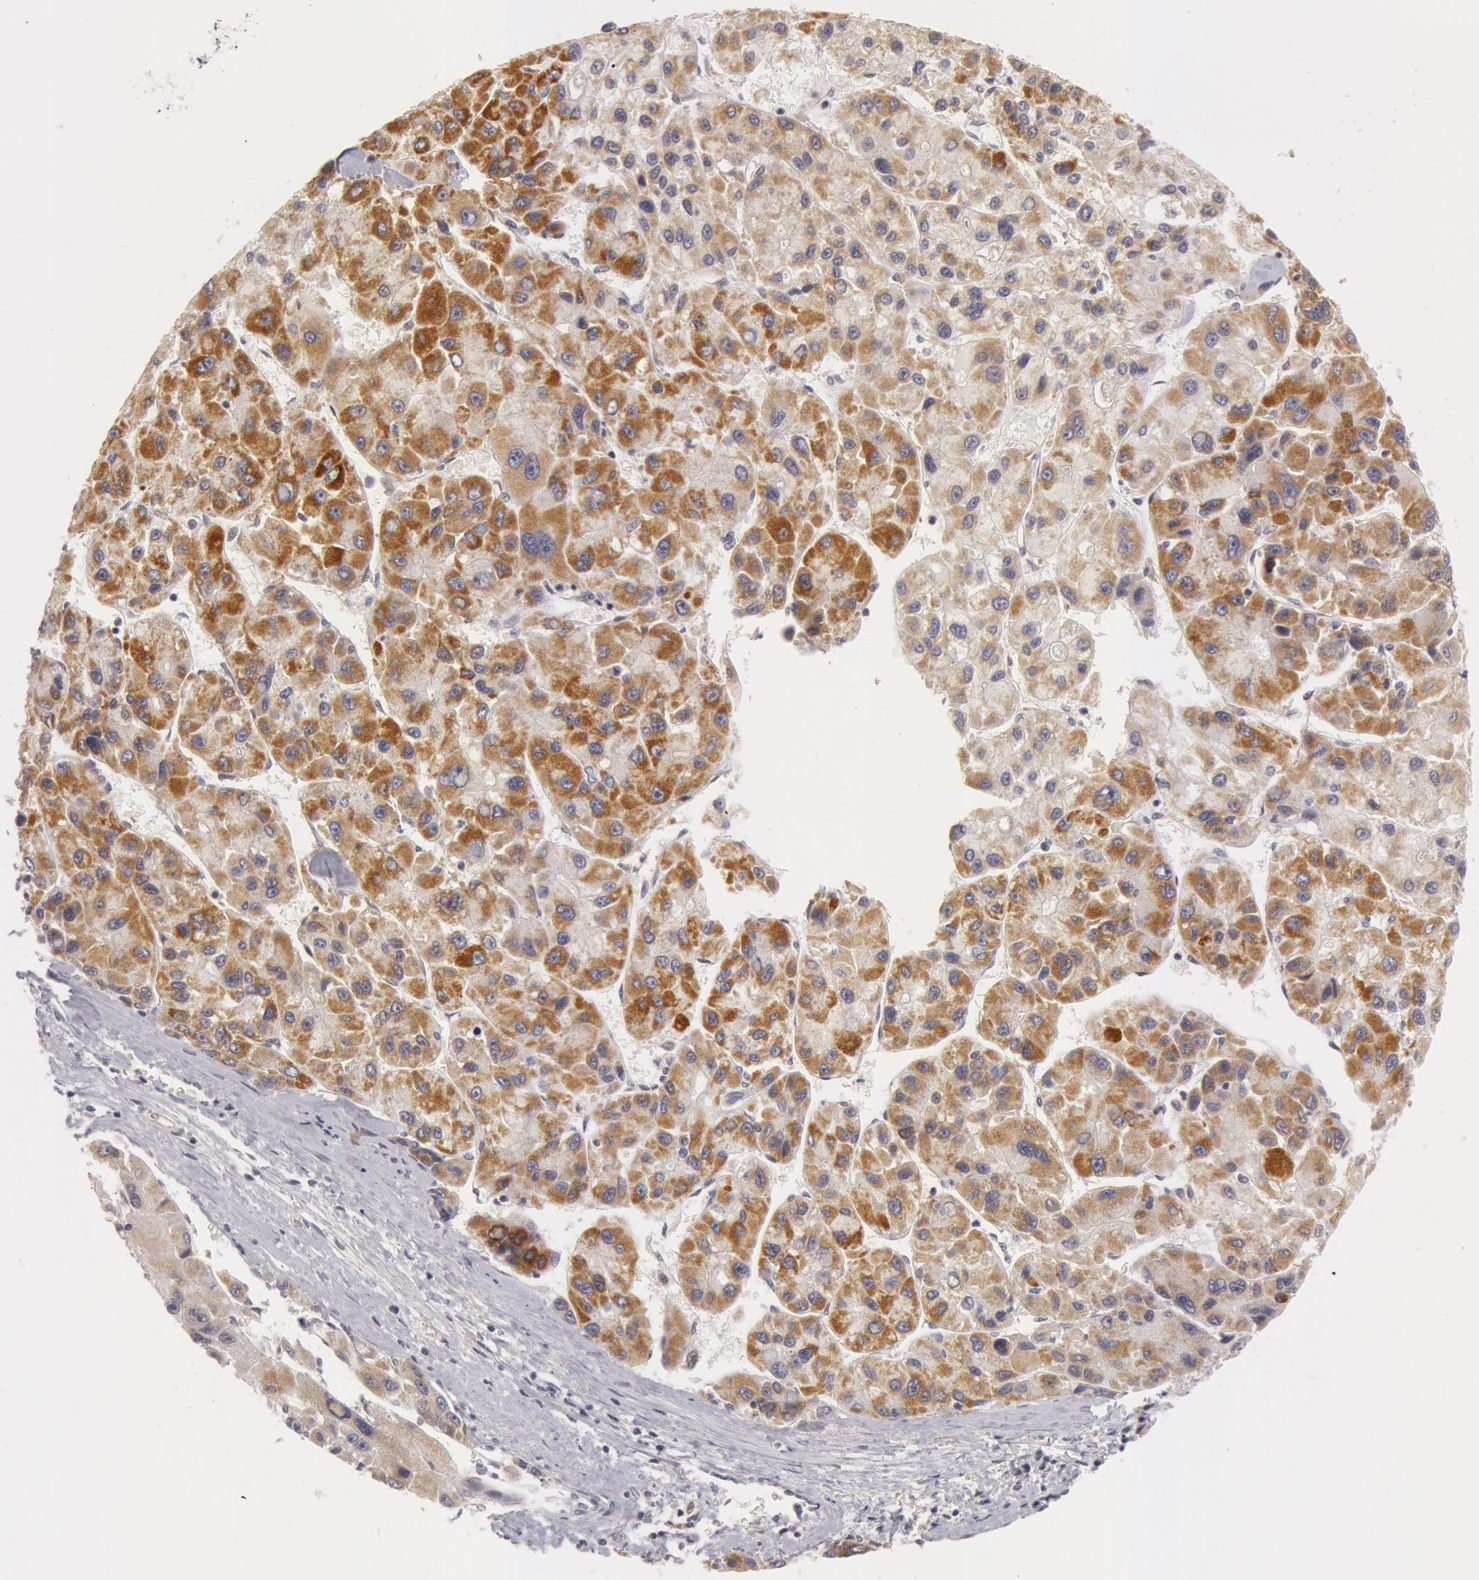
{"staining": {"intensity": "moderate", "quantity": ">75%", "location": "cytoplasmic/membranous"}, "tissue": "liver cancer", "cell_type": "Tumor cells", "image_type": "cancer", "snomed": [{"axis": "morphology", "description": "Carcinoma, Hepatocellular, NOS"}, {"axis": "topography", "description": "Liver"}], "caption": "Tumor cells demonstrate moderate cytoplasmic/membranous staining in about >75% of cells in liver hepatocellular carcinoma.", "gene": "SYTL4", "patient": {"sex": "male", "age": 64}}